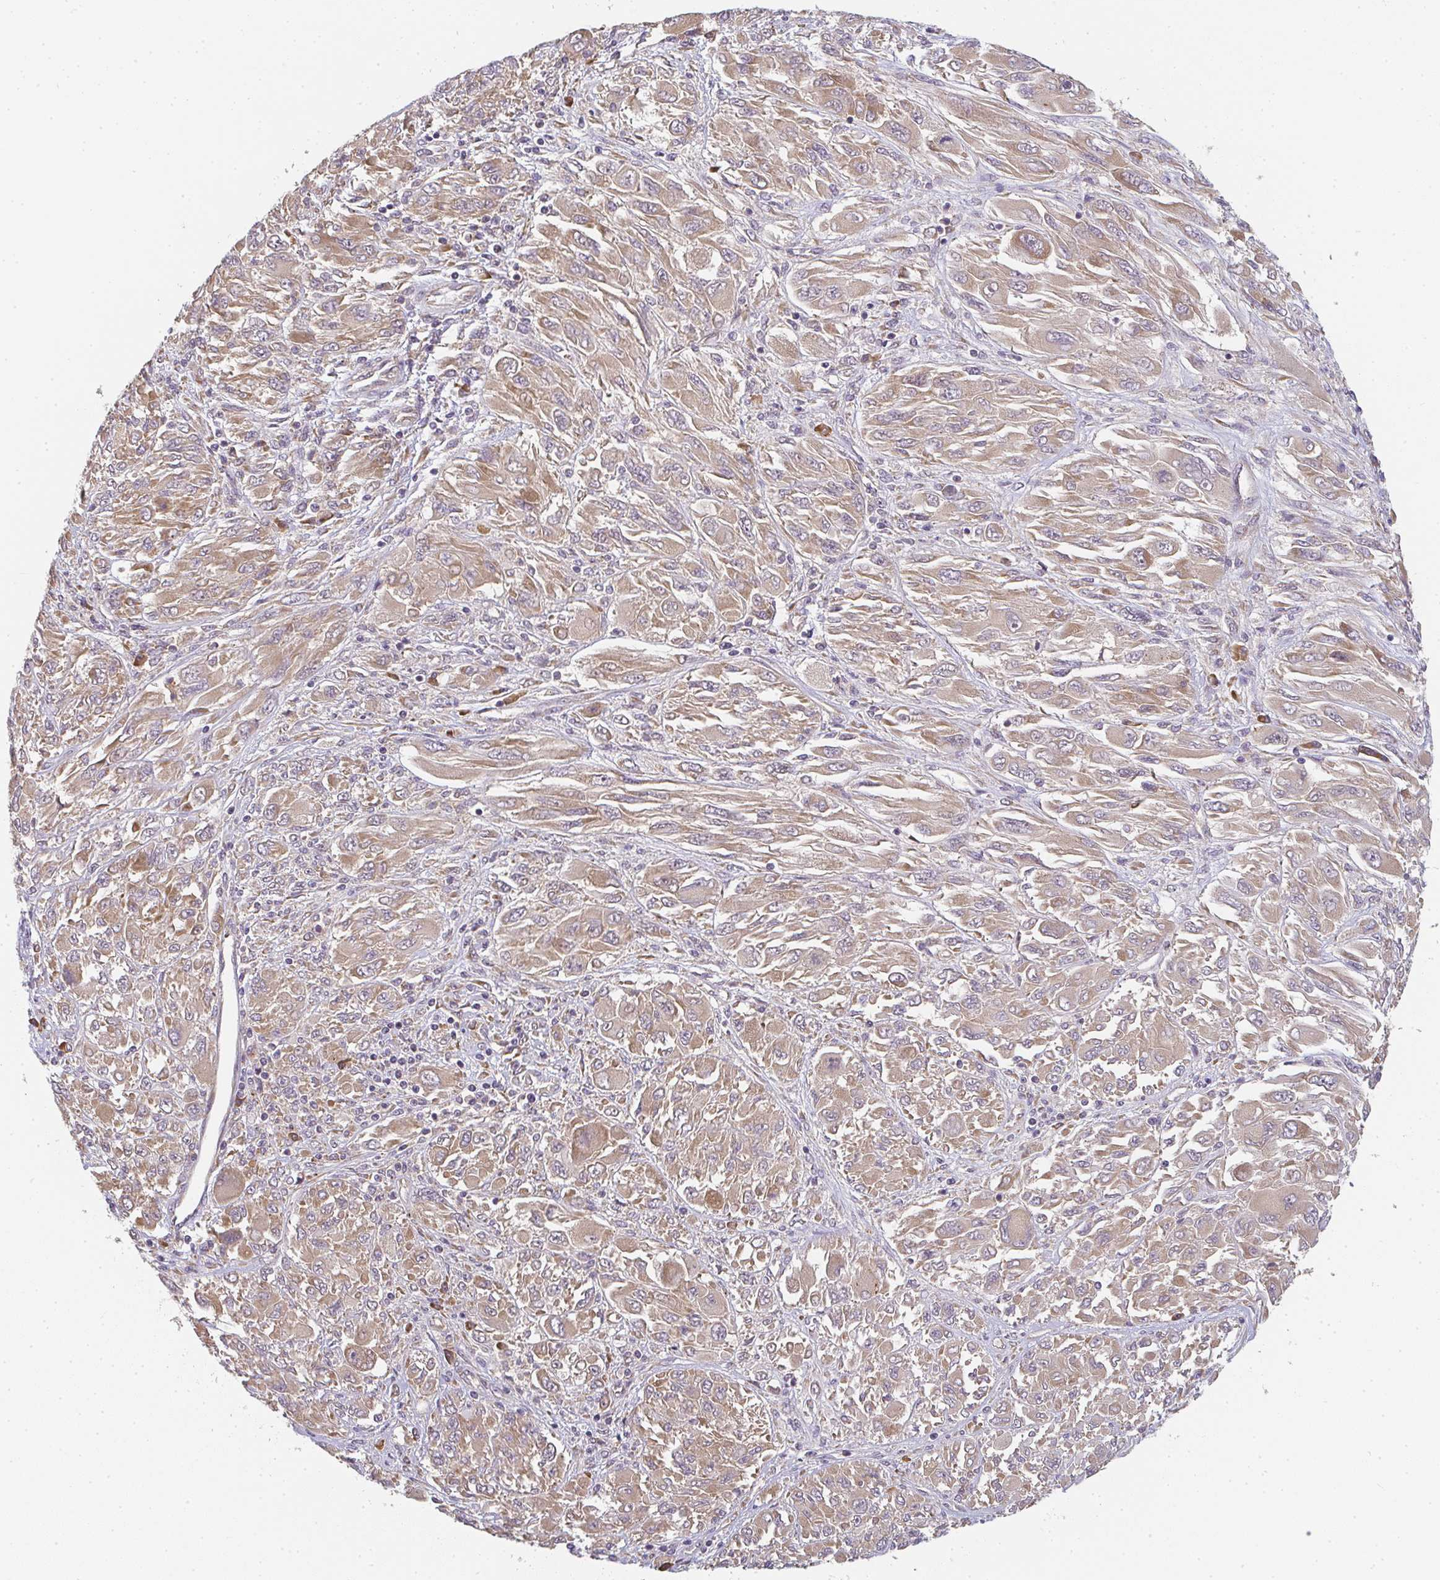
{"staining": {"intensity": "weak", "quantity": ">75%", "location": "cytoplasmic/membranous"}, "tissue": "melanoma", "cell_type": "Tumor cells", "image_type": "cancer", "snomed": [{"axis": "morphology", "description": "Malignant melanoma, NOS"}, {"axis": "topography", "description": "Skin"}], "caption": "The image displays a brown stain indicating the presence of a protein in the cytoplasmic/membranous of tumor cells in malignant melanoma.", "gene": "SLC35B3", "patient": {"sex": "female", "age": 91}}